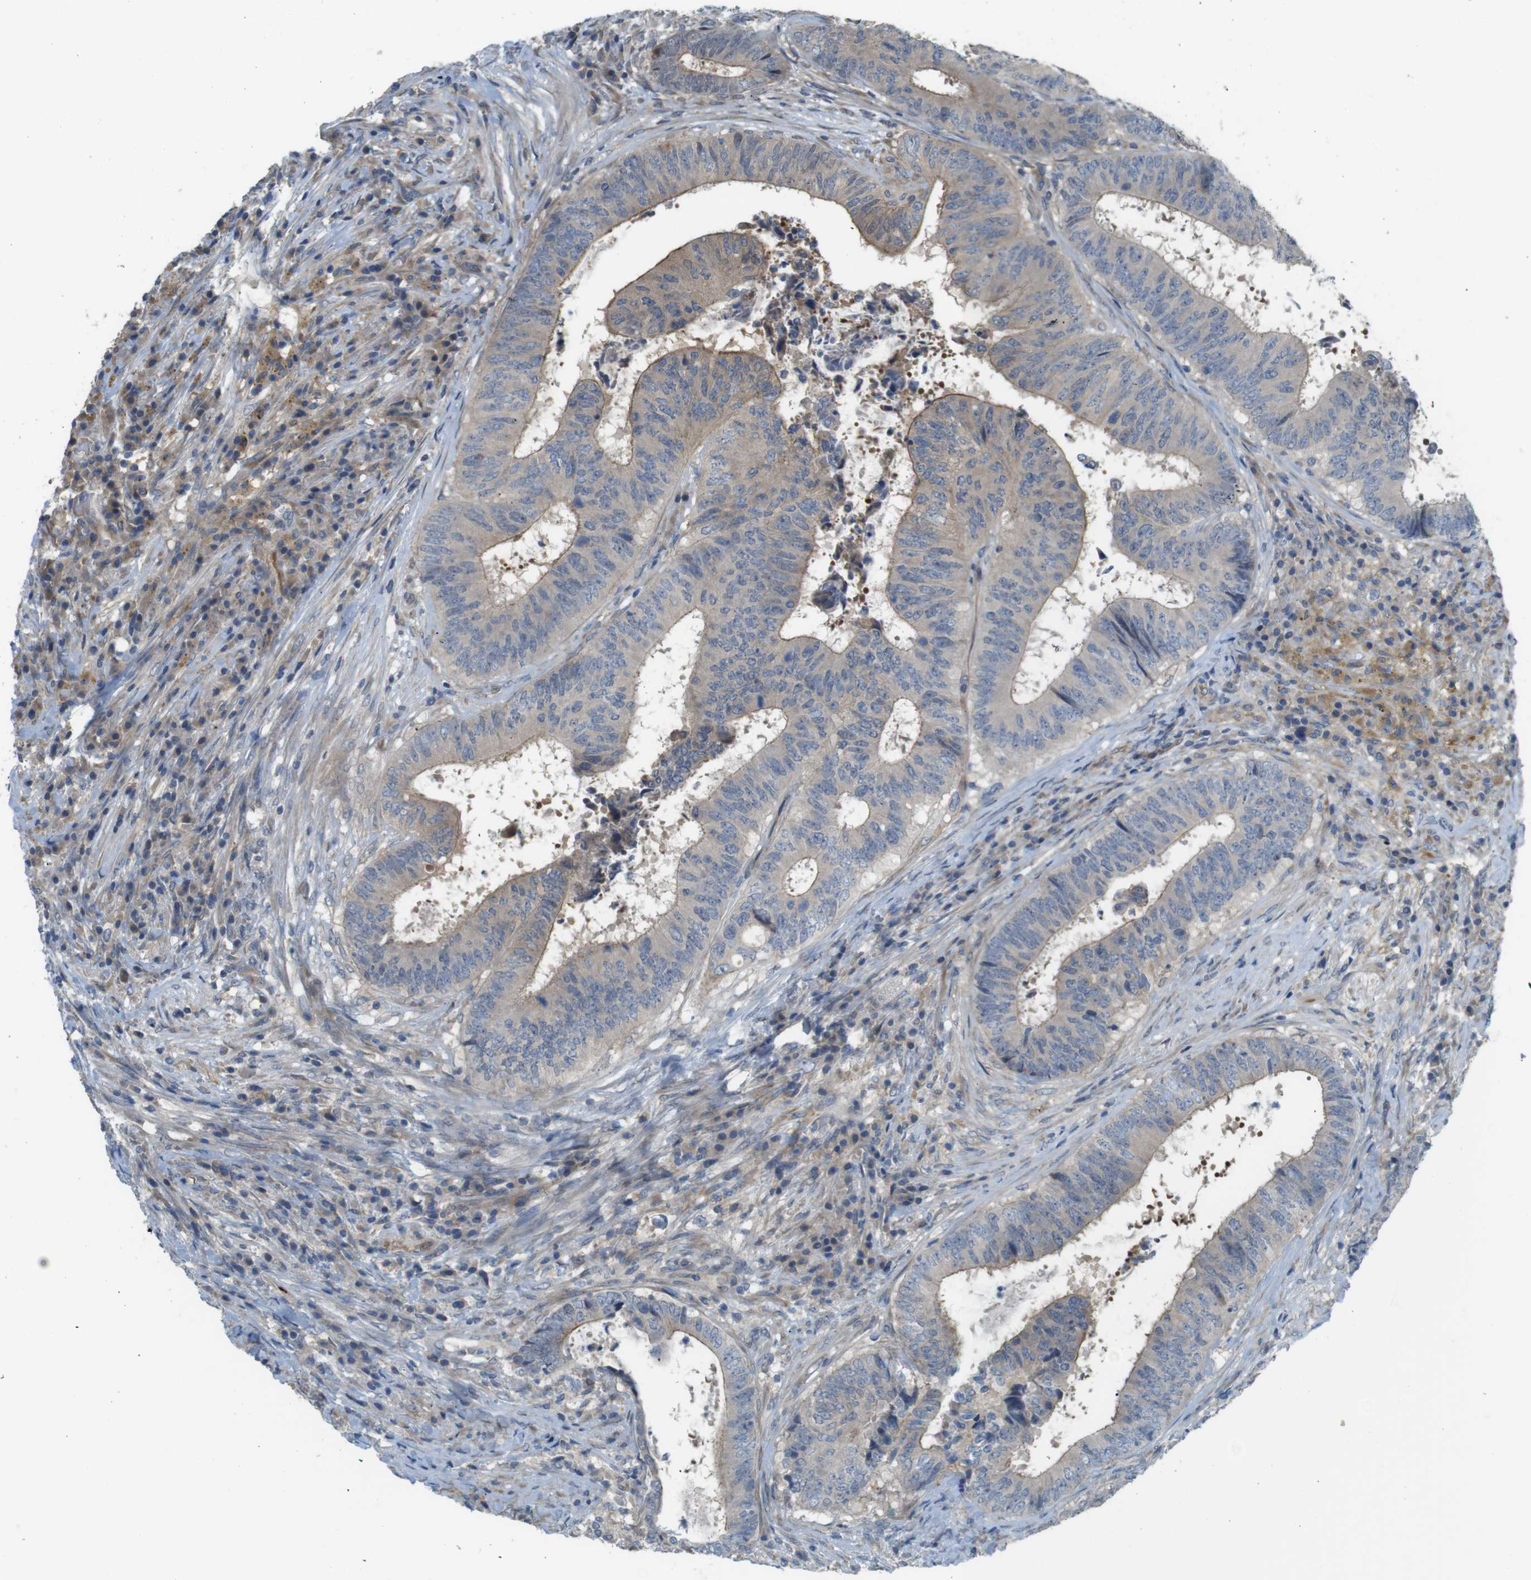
{"staining": {"intensity": "weak", "quantity": "25%-75%", "location": "cytoplasmic/membranous"}, "tissue": "colorectal cancer", "cell_type": "Tumor cells", "image_type": "cancer", "snomed": [{"axis": "morphology", "description": "Adenocarcinoma, NOS"}, {"axis": "topography", "description": "Rectum"}], "caption": "Weak cytoplasmic/membranous staining for a protein is appreciated in approximately 25%-75% of tumor cells of adenocarcinoma (colorectal) using IHC.", "gene": "ABHD15", "patient": {"sex": "male", "age": 72}}